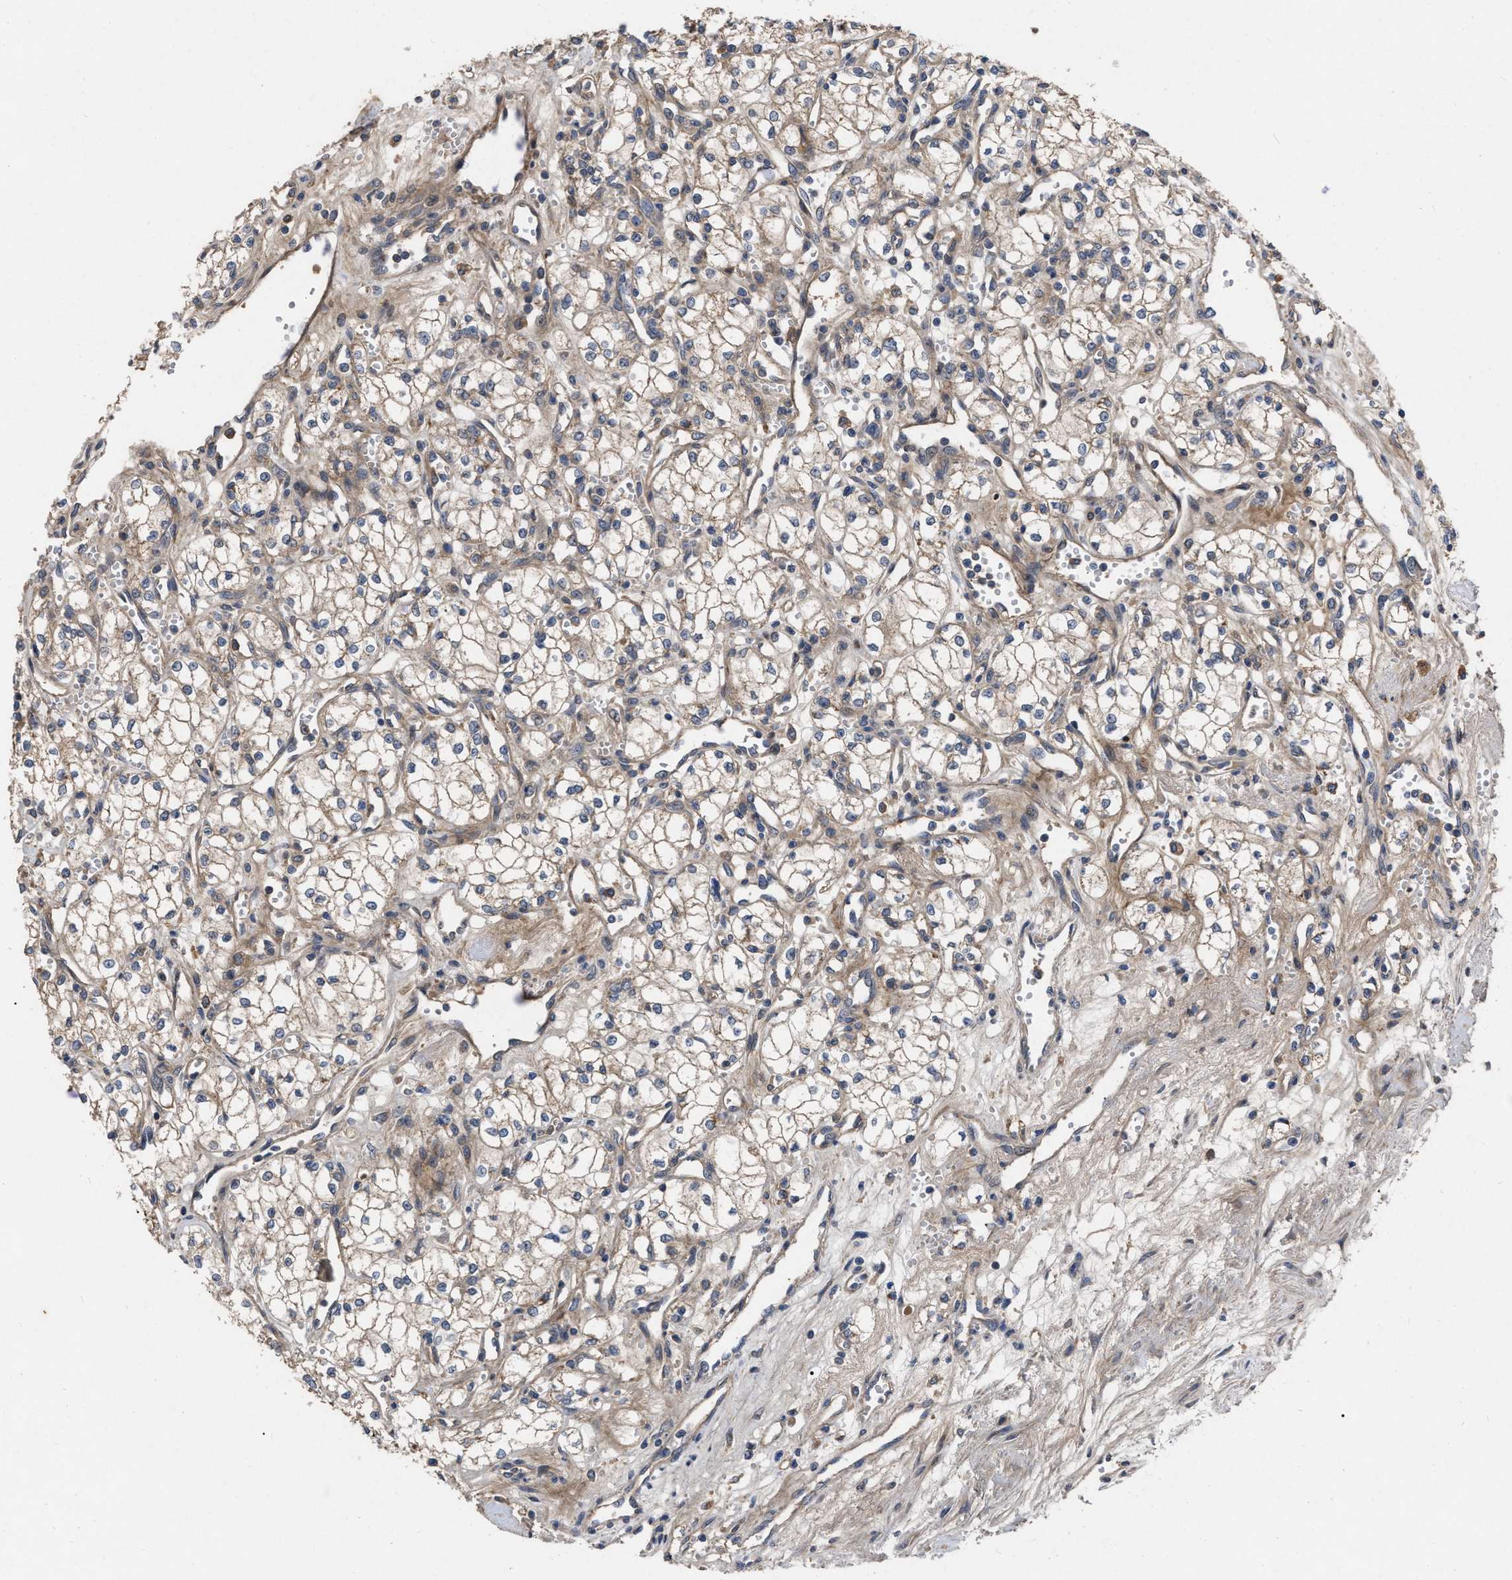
{"staining": {"intensity": "weak", "quantity": "25%-75%", "location": "cytoplasmic/membranous"}, "tissue": "renal cancer", "cell_type": "Tumor cells", "image_type": "cancer", "snomed": [{"axis": "morphology", "description": "Adenocarcinoma, NOS"}, {"axis": "topography", "description": "Kidney"}], "caption": "Tumor cells reveal weak cytoplasmic/membranous positivity in approximately 25%-75% of cells in renal cancer.", "gene": "CDKN2C", "patient": {"sex": "male", "age": 59}}